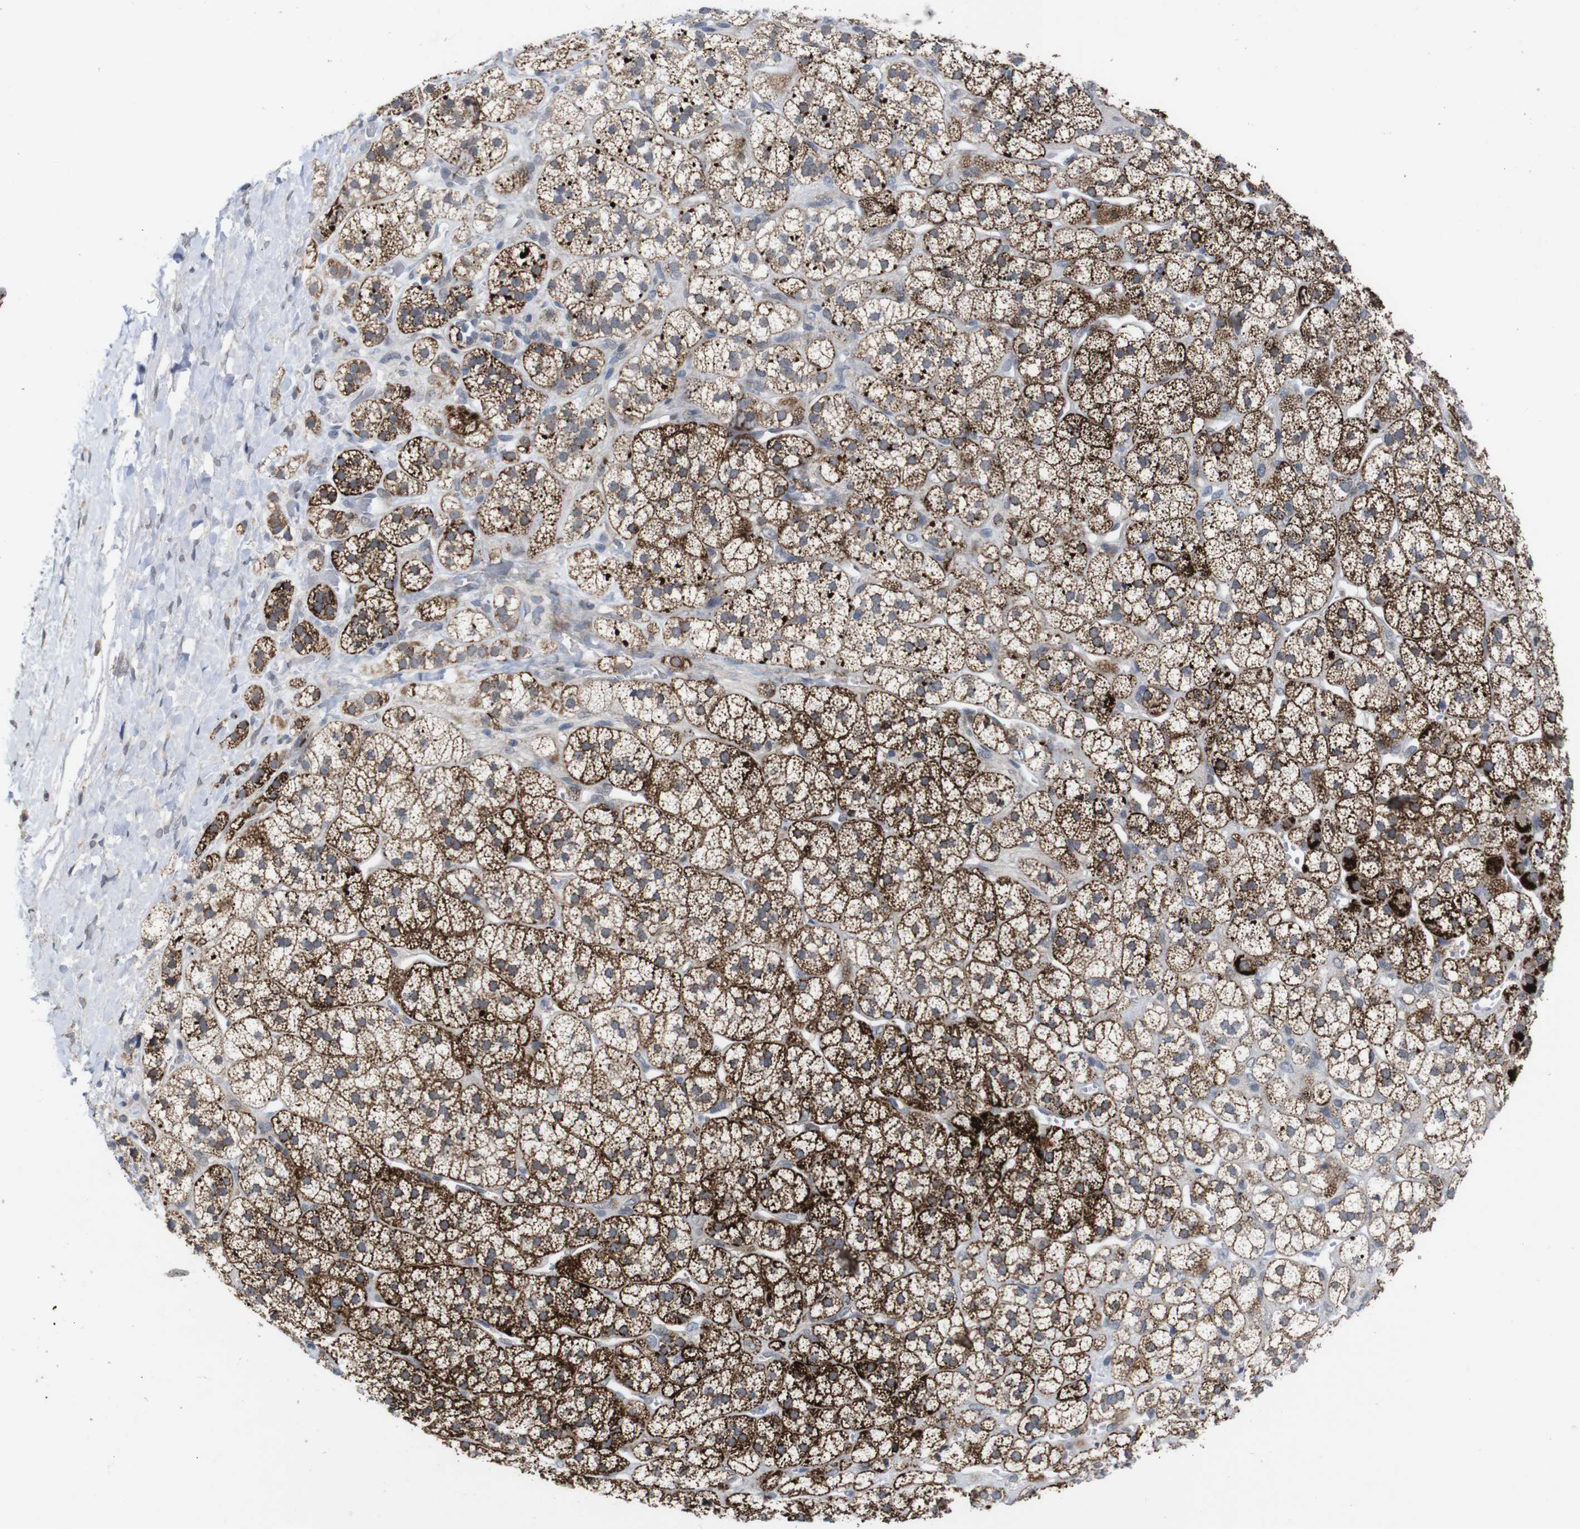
{"staining": {"intensity": "strong", "quantity": ">75%", "location": "cytoplasmic/membranous"}, "tissue": "adrenal gland", "cell_type": "Glandular cells", "image_type": "normal", "snomed": [{"axis": "morphology", "description": "Normal tissue, NOS"}, {"axis": "topography", "description": "Adrenal gland"}], "caption": "Protein expression by immunohistochemistry reveals strong cytoplasmic/membranous expression in approximately >75% of glandular cells in unremarkable adrenal gland. Using DAB (brown) and hematoxylin (blue) stains, captured at high magnification using brightfield microscopy.", "gene": "ATP7B", "patient": {"sex": "male", "age": 56}}